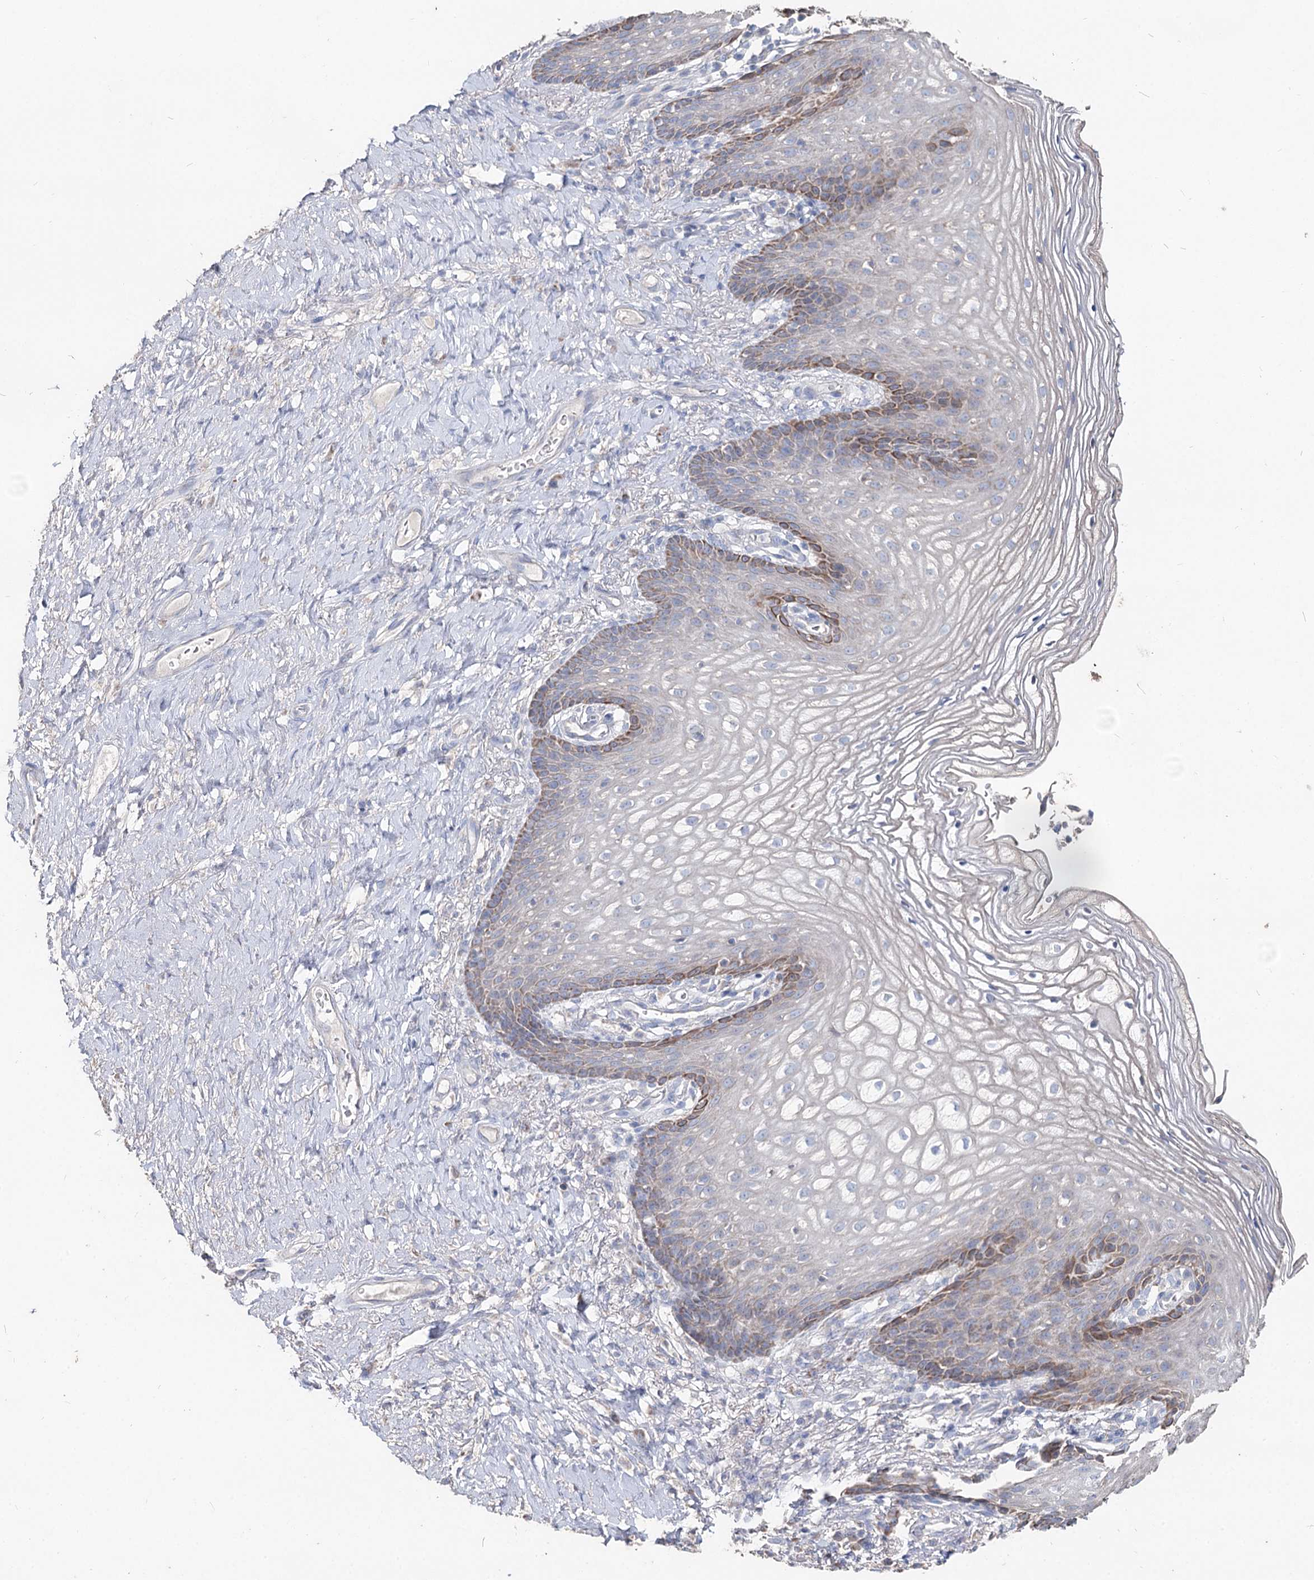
{"staining": {"intensity": "moderate", "quantity": "<25%", "location": "cytoplasmic/membranous"}, "tissue": "vagina", "cell_type": "Squamous epithelial cells", "image_type": "normal", "snomed": [{"axis": "morphology", "description": "Normal tissue, NOS"}, {"axis": "topography", "description": "Vagina"}], "caption": "Protein staining of unremarkable vagina demonstrates moderate cytoplasmic/membranous staining in approximately <25% of squamous epithelial cells. (brown staining indicates protein expression, while blue staining denotes nuclei).", "gene": "MCCC2", "patient": {"sex": "female", "age": 60}}